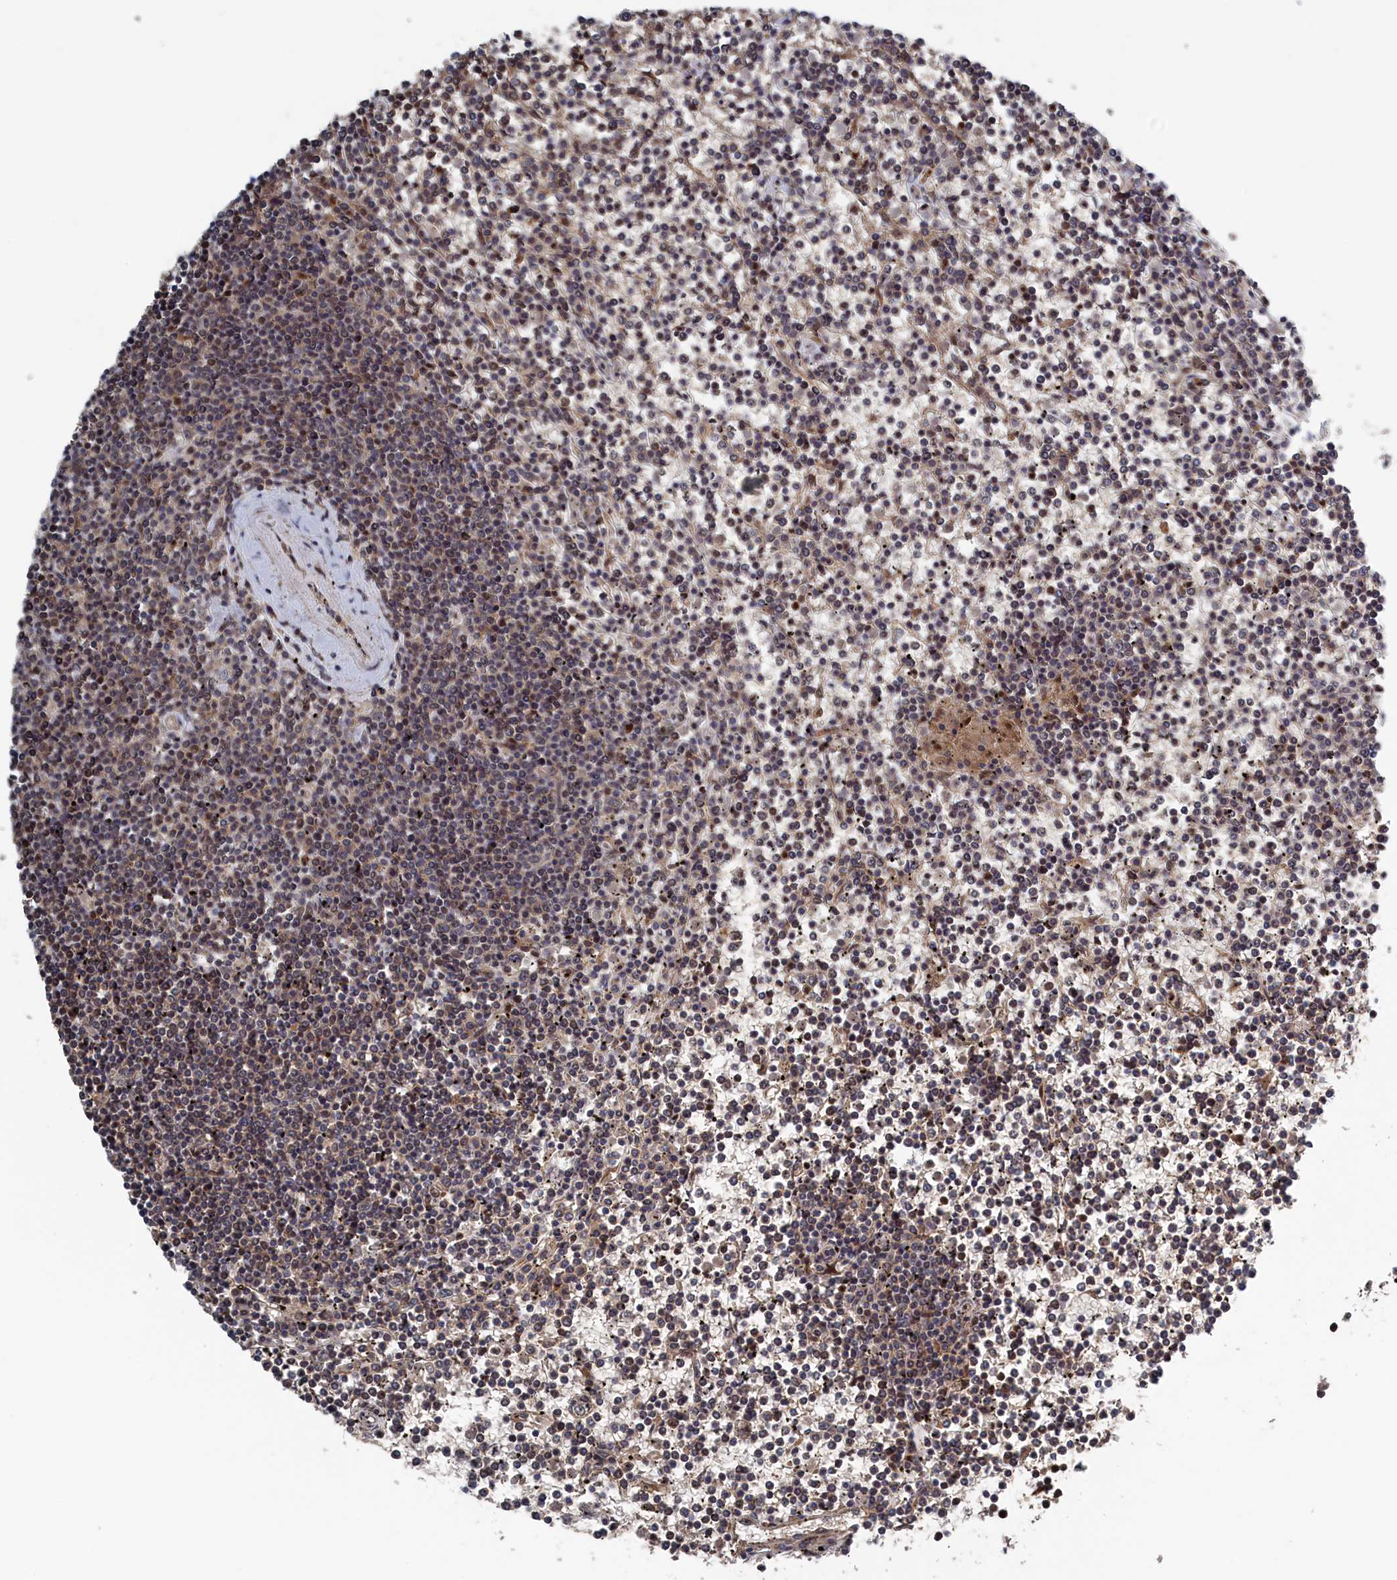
{"staining": {"intensity": "weak", "quantity": "<25%", "location": "cytoplasmic/membranous"}, "tissue": "lymphoma", "cell_type": "Tumor cells", "image_type": "cancer", "snomed": [{"axis": "morphology", "description": "Malignant lymphoma, non-Hodgkin's type, Low grade"}, {"axis": "topography", "description": "Spleen"}], "caption": "Photomicrograph shows no protein expression in tumor cells of malignant lymphoma, non-Hodgkin's type (low-grade) tissue.", "gene": "ELOVL6", "patient": {"sex": "female", "age": 19}}